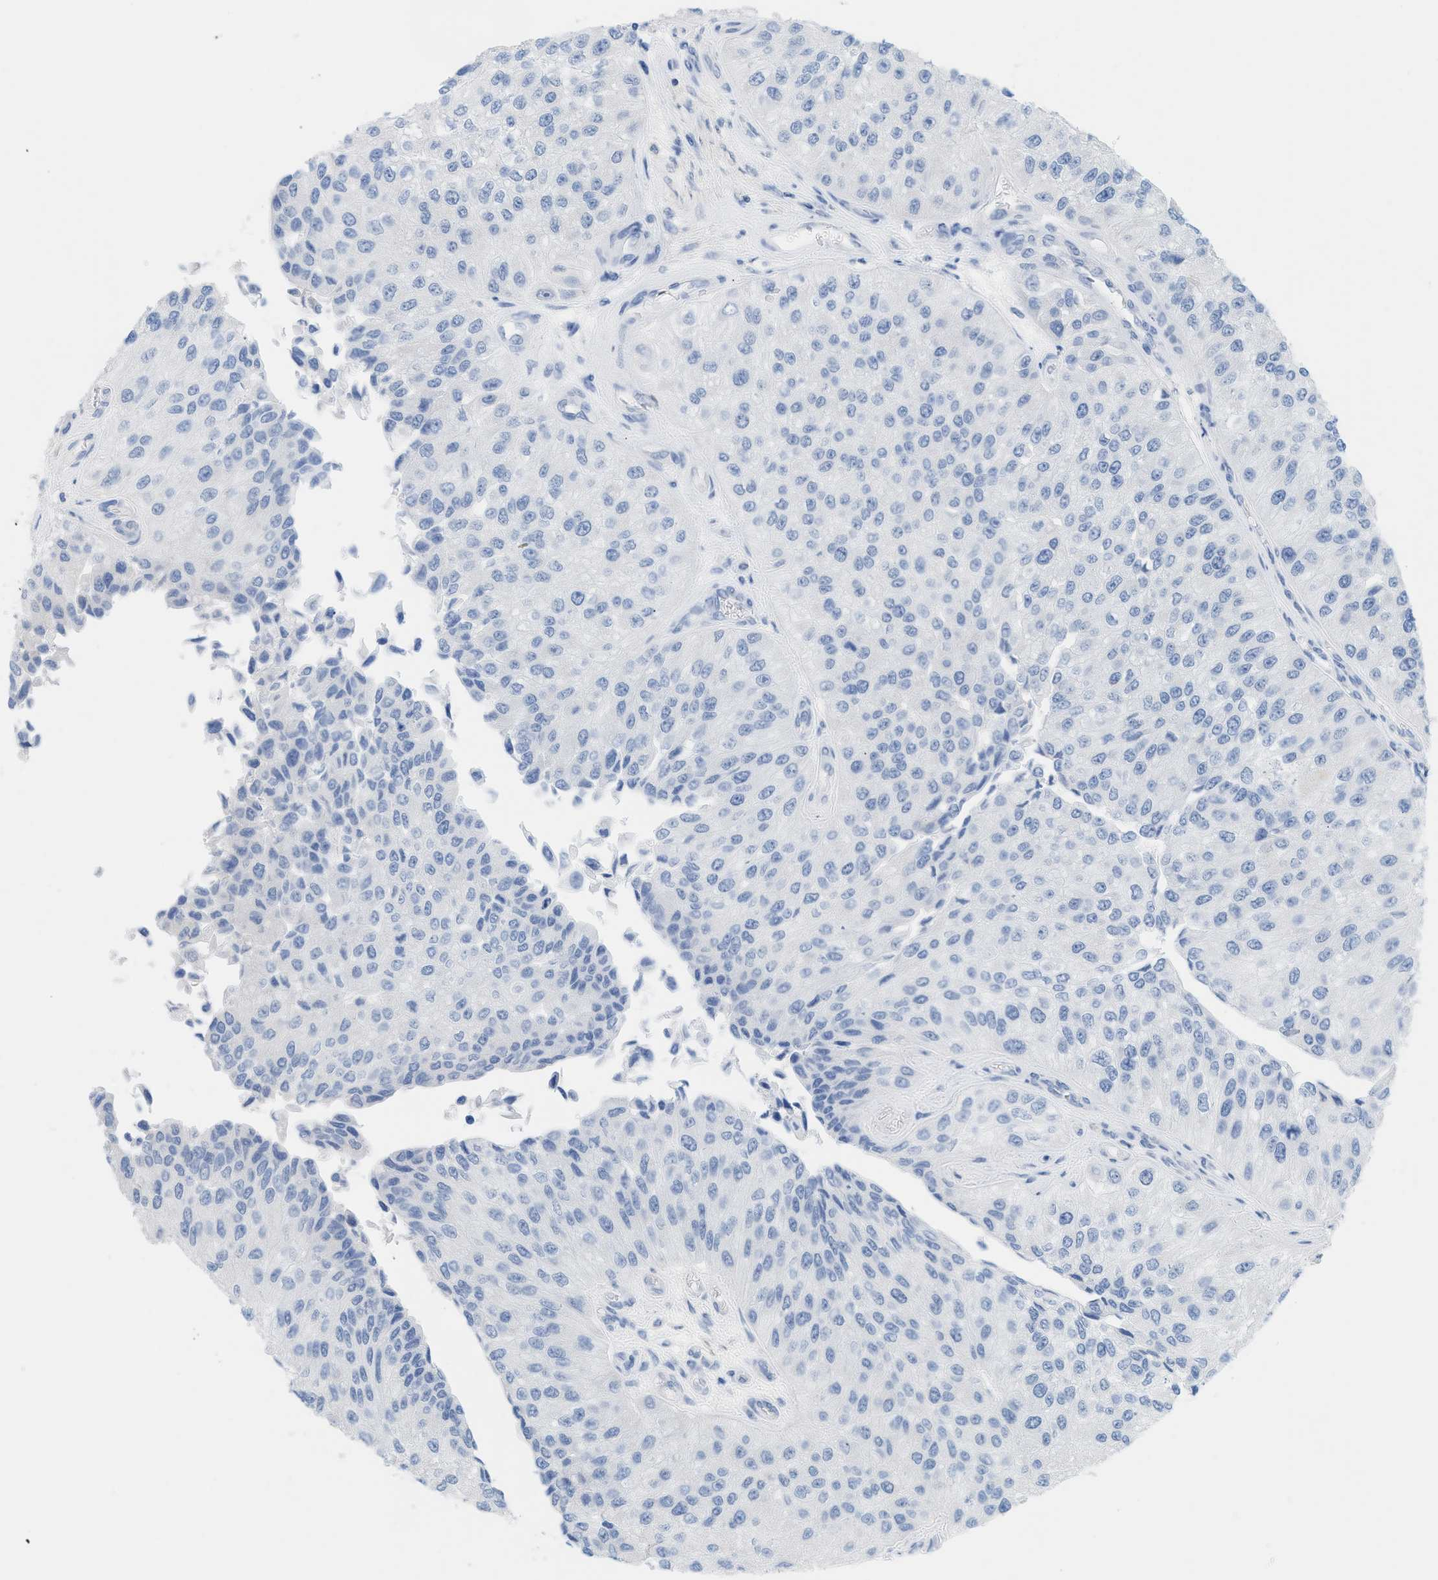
{"staining": {"intensity": "negative", "quantity": "none", "location": "none"}, "tissue": "urothelial cancer", "cell_type": "Tumor cells", "image_type": "cancer", "snomed": [{"axis": "morphology", "description": "Urothelial carcinoma, High grade"}, {"axis": "topography", "description": "Kidney"}, {"axis": "topography", "description": "Urinary bladder"}], "caption": "Photomicrograph shows no protein positivity in tumor cells of urothelial carcinoma (high-grade) tissue.", "gene": "PAPPA", "patient": {"sex": "male", "age": 77}}